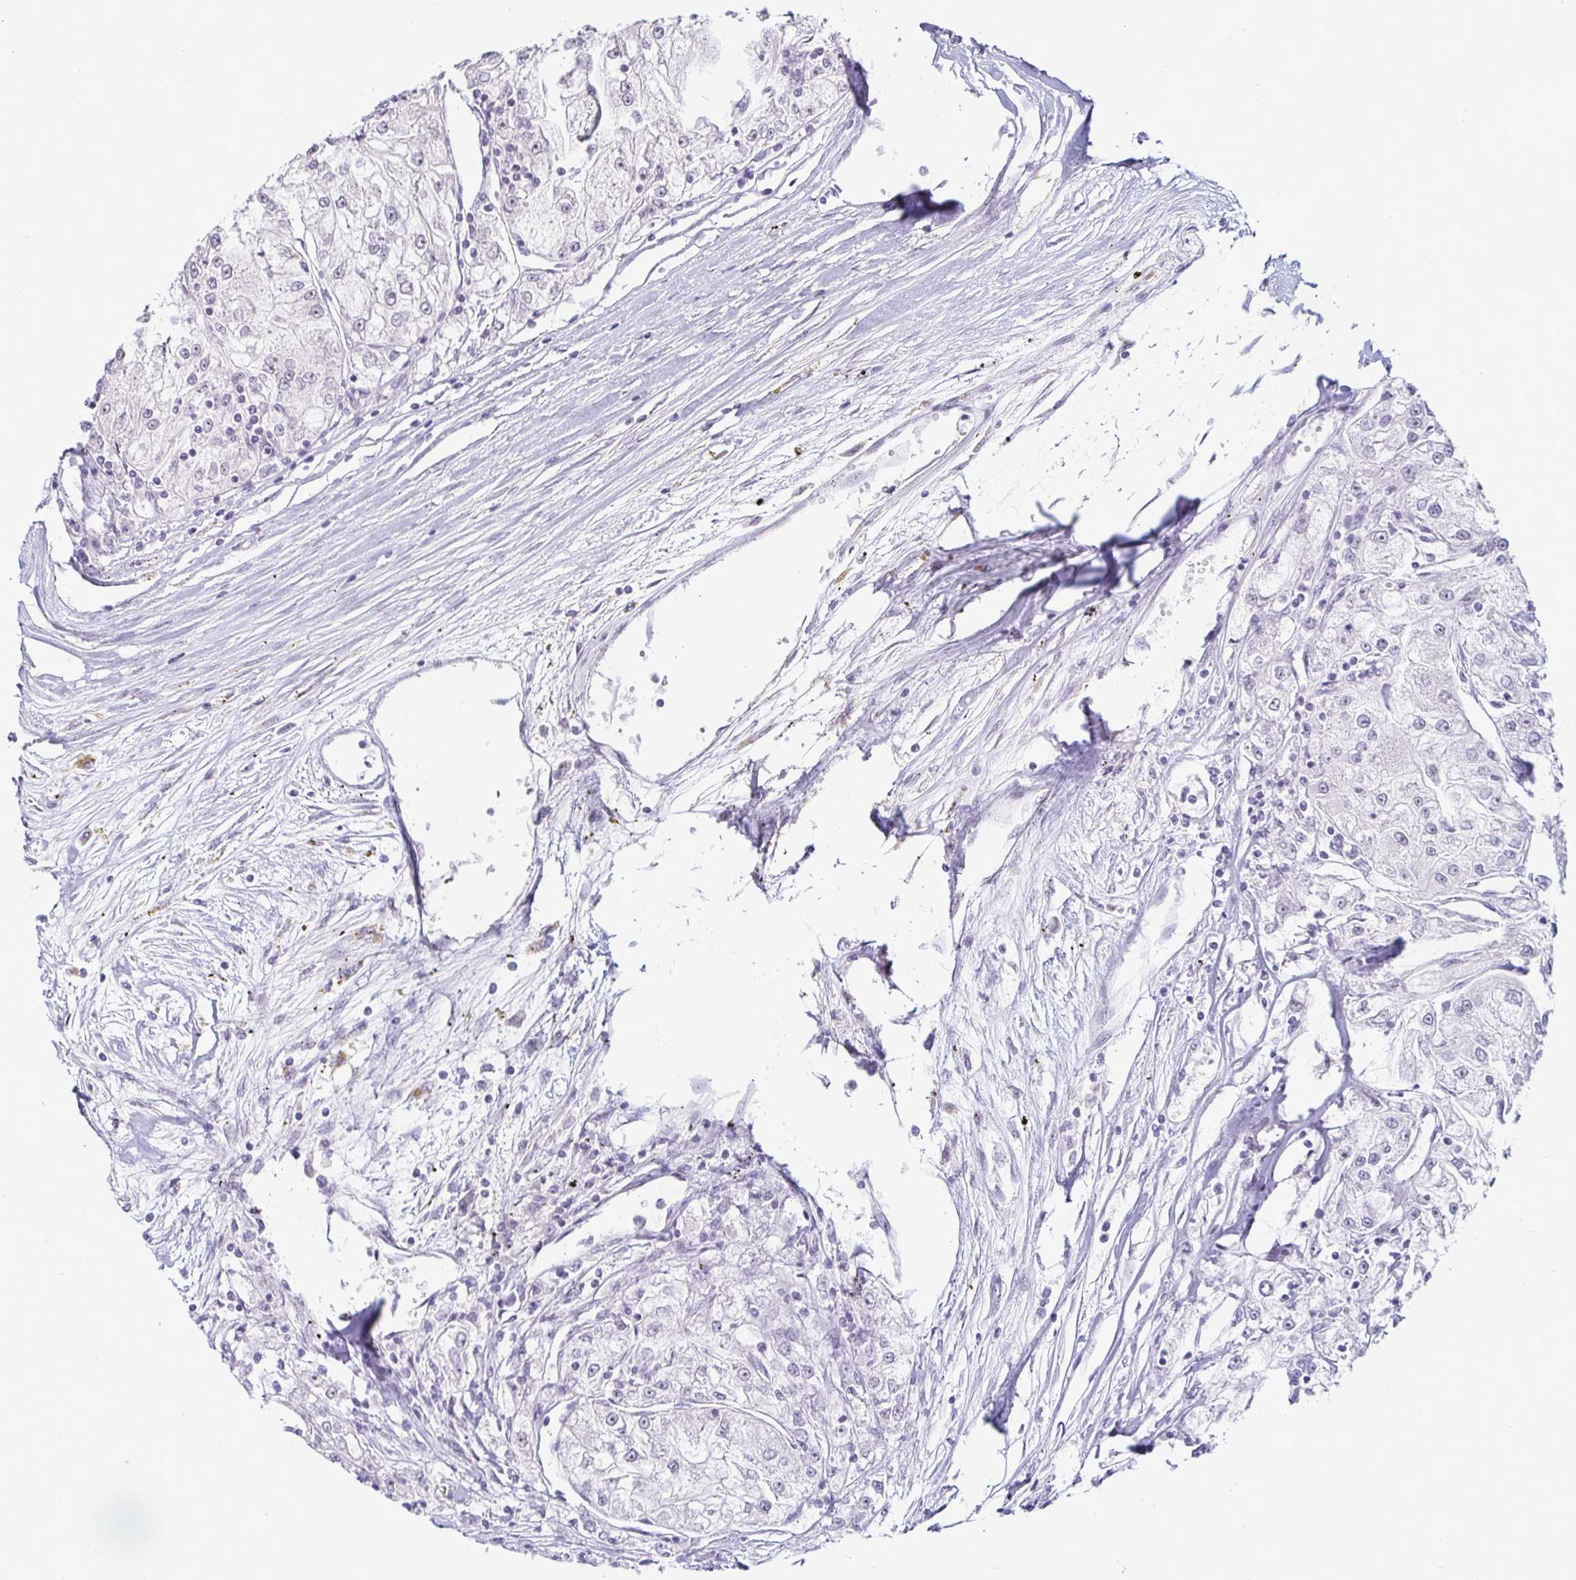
{"staining": {"intensity": "weak", "quantity": "<25%", "location": "nuclear"}, "tissue": "renal cancer", "cell_type": "Tumor cells", "image_type": "cancer", "snomed": [{"axis": "morphology", "description": "Adenocarcinoma, NOS"}, {"axis": "topography", "description": "Kidney"}], "caption": "Immunohistochemistry (IHC) micrograph of renal cancer stained for a protein (brown), which demonstrates no positivity in tumor cells.", "gene": "CR2", "patient": {"sex": "female", "age": 72}}